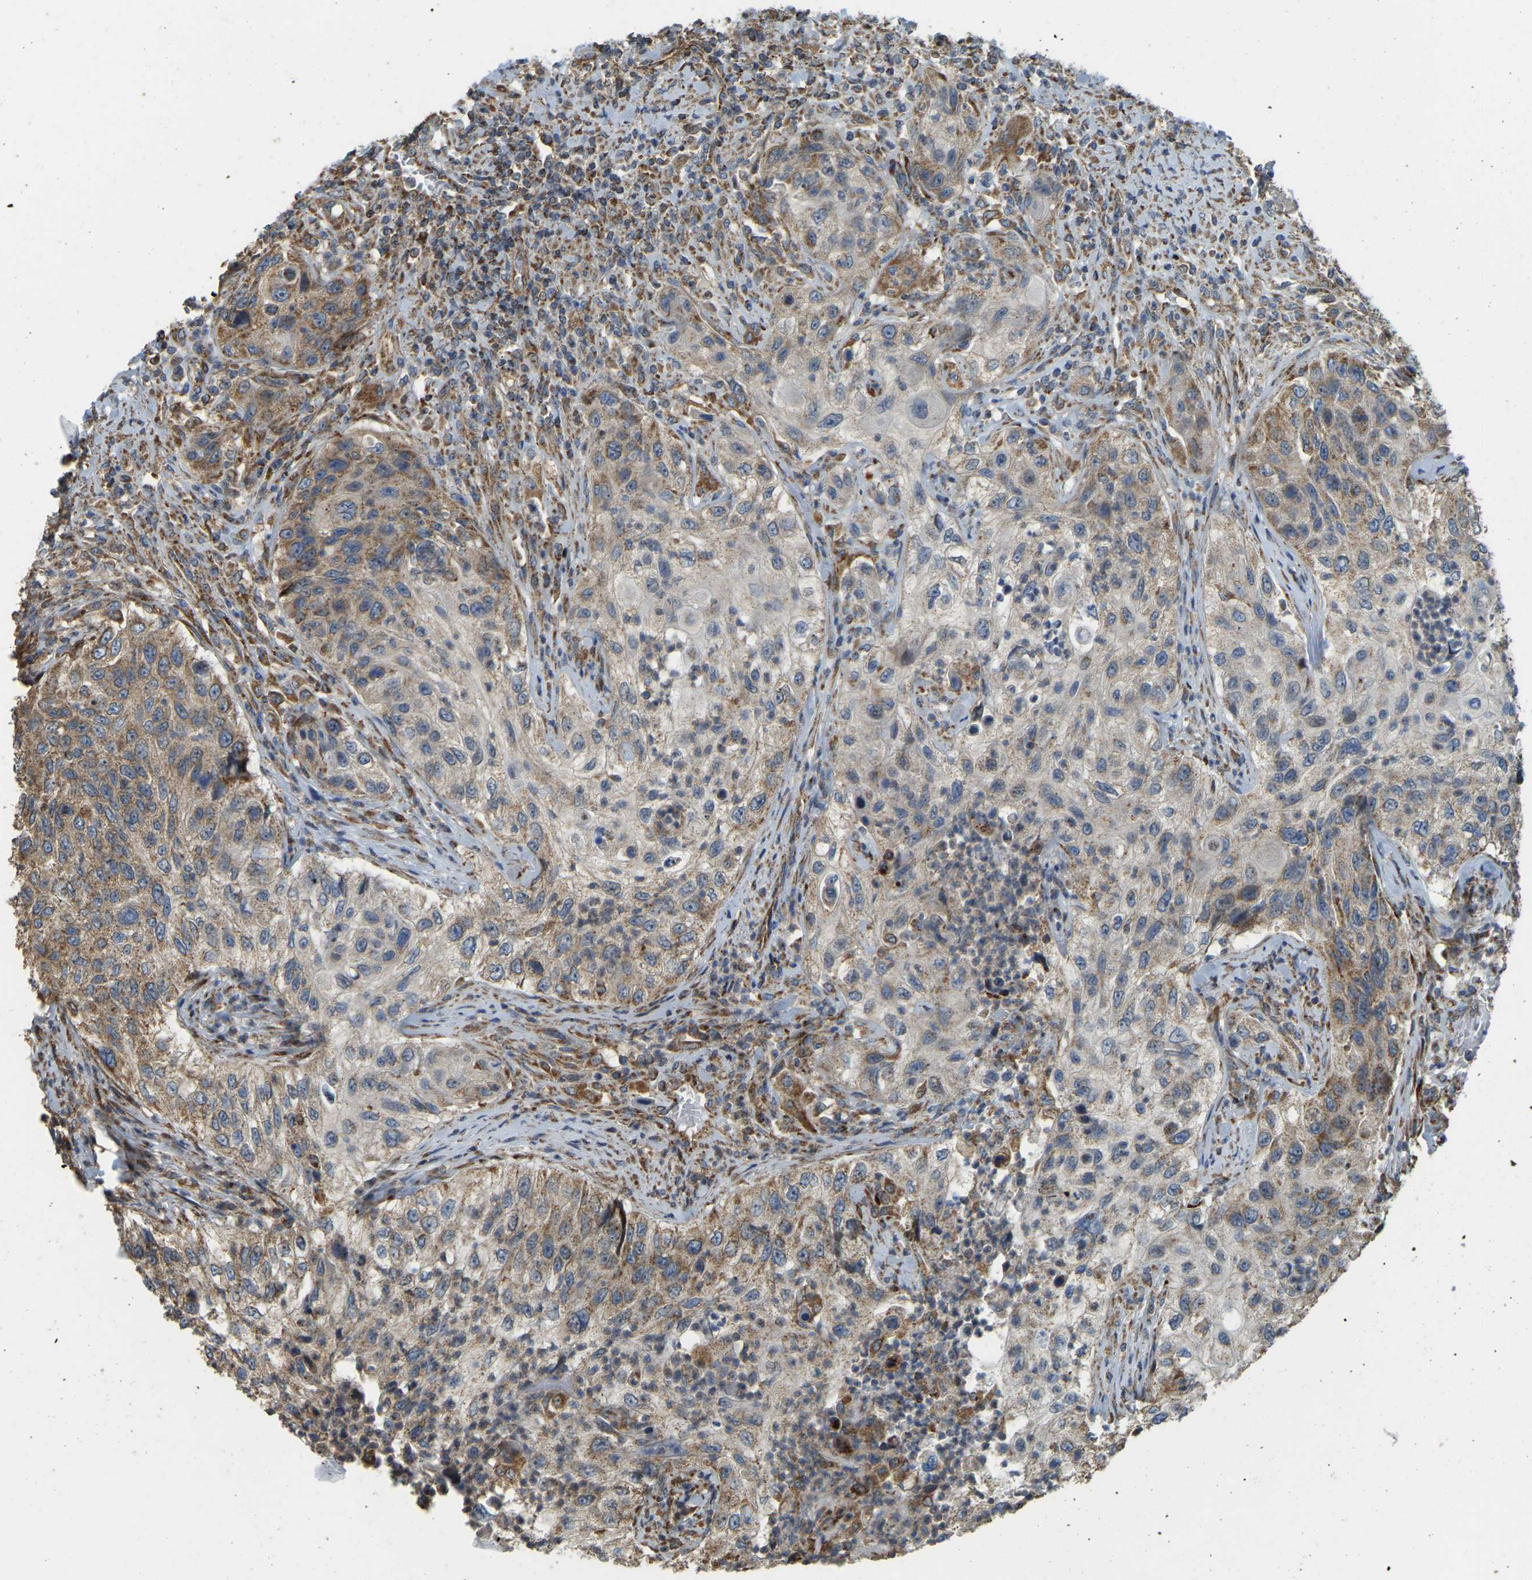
{"staining": {"intensity": "moderate", "quantity": ">75%", "location": "cytoplasmic/membranous"}, "tissue": "urothelial cancer", "cell_type": "Tumor cells", "image_type": "cancer", "snomed": [{"axis": "morphology", "description": "Urothelial carcinoma, High grade"}, {"axis": "topography", "description": "Urinary bladder"}], "caption": "A photomicrograph showing moderate cytoplasmic/membranous positivity in about >75% of tumor cells in high-grade urothelial carcinoma, as visualized by brown immunohistochemical staining.", "gene": "PSMD7", "patient": {"sex": "female", "age": 60}}